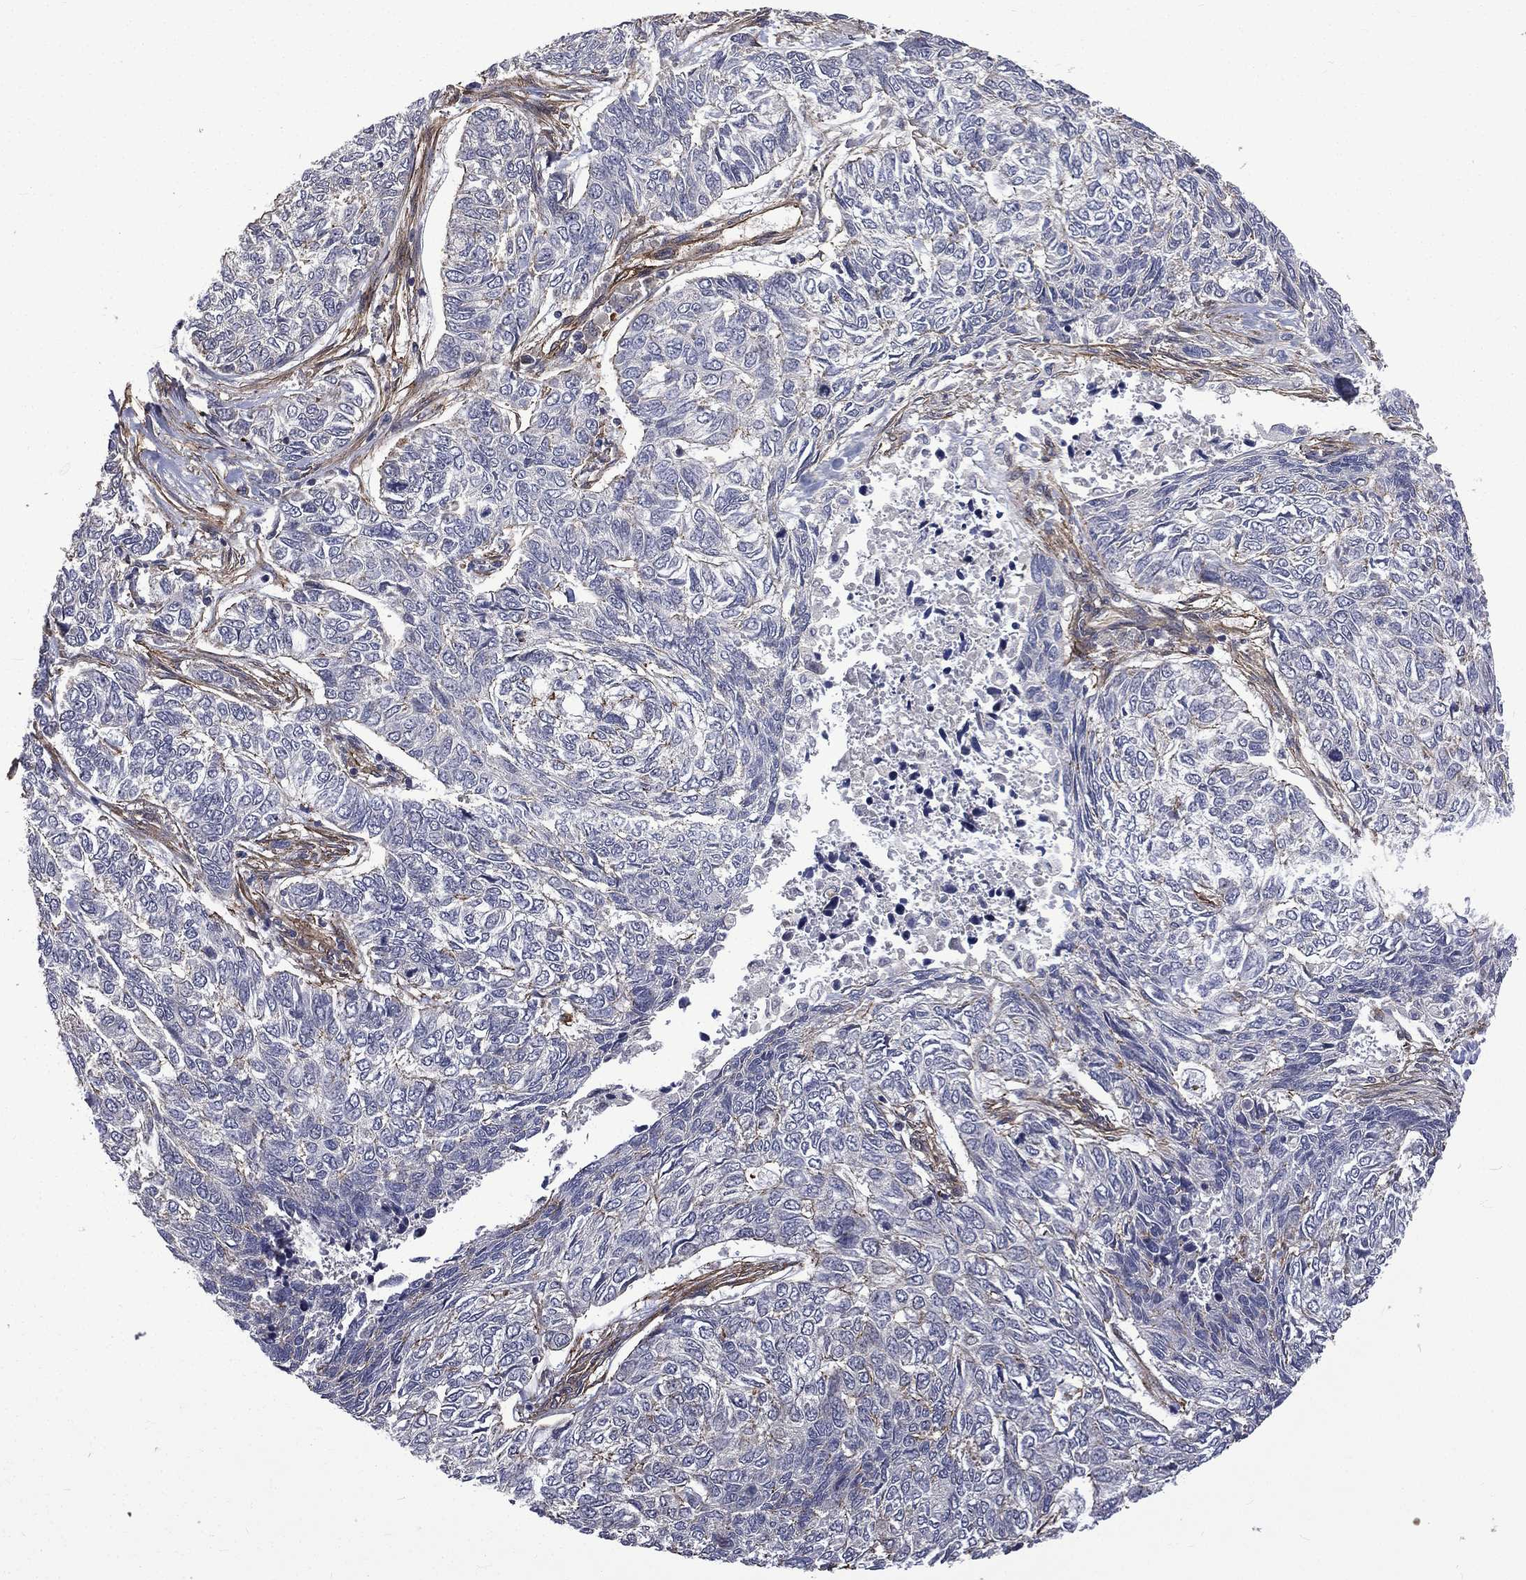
{"staining": {"intensity": "negative", "quantity": "none", "location": "none"}, "tissue": "skin cancer", "cell_type": "Tumor cells", "image_type": "cancer", "snomed": [{"axis": "morphology", "description": "Basal cell carcinoma"}, {"axis": "topography", "description": "Skin"}], "caption": "IHC image of neoplastic tissue: human basal cell carcinoma (skin) stained with DAB displays no significant protein staining in tumor cells.", "gene": "PPFIBP1", "patient": {"sex": "female", "age": 65}}